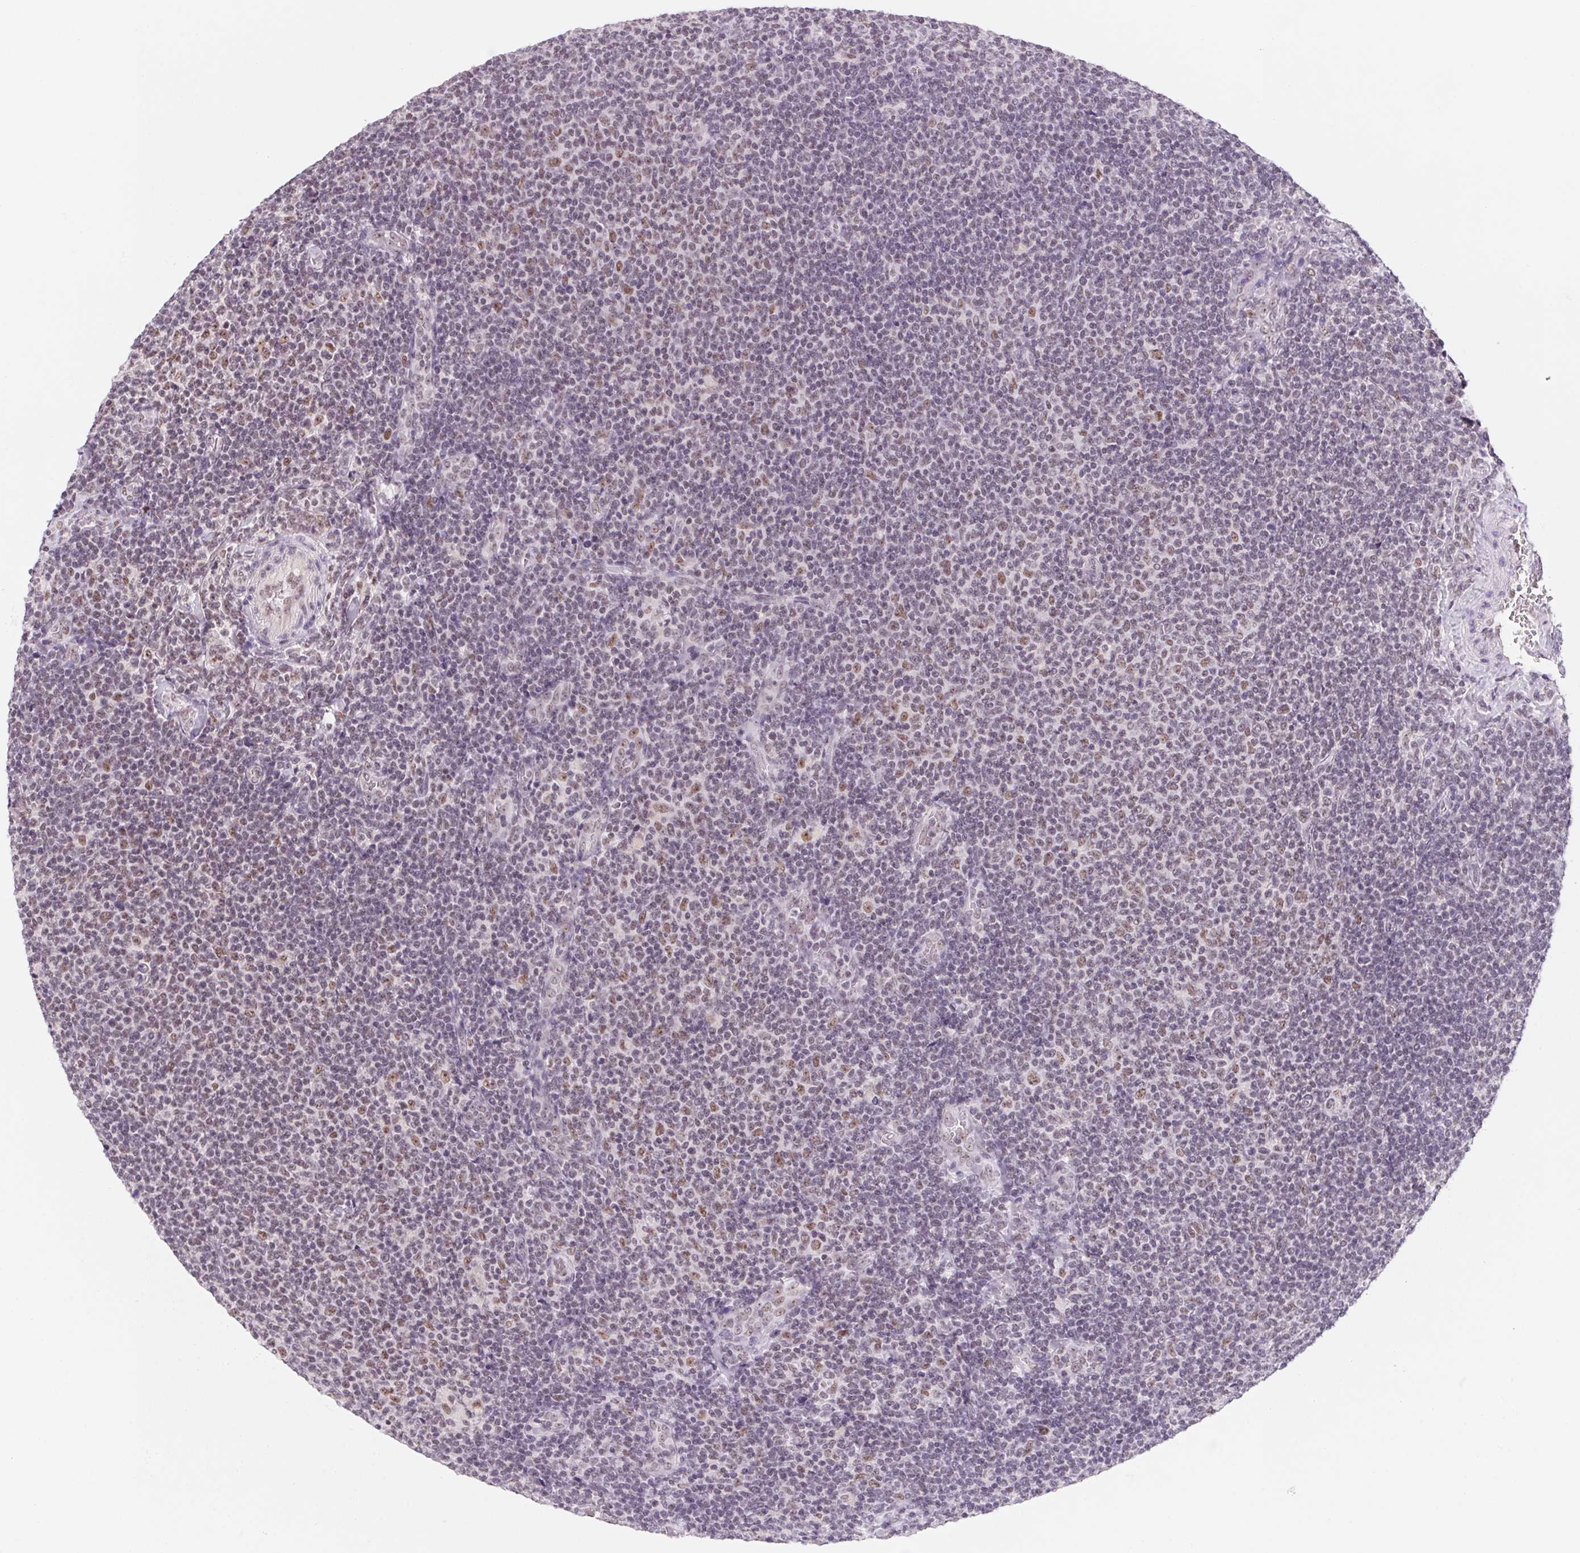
{"staining": {"intensity": "weak", "quantity": "<25%", "location": "nuclear"}, "tissue": "lymphoma", "cell_type": "Tumor cells", "image_type": "cancer", "snomed": [{"axis": "morphology", "description": "Malignant lymphoma, non-Hodgkin's type, Low grade"}, {"axis": "topography", "description": "Lymph node"}], "caption": "Low-grade malignant lymphoma, non-Hodgkin's type was stained to show a protein in brown. There is no significant positivity in tumor cells.", "gene": "ZIC4", "patient": {"sex": "male", "age": 52}}